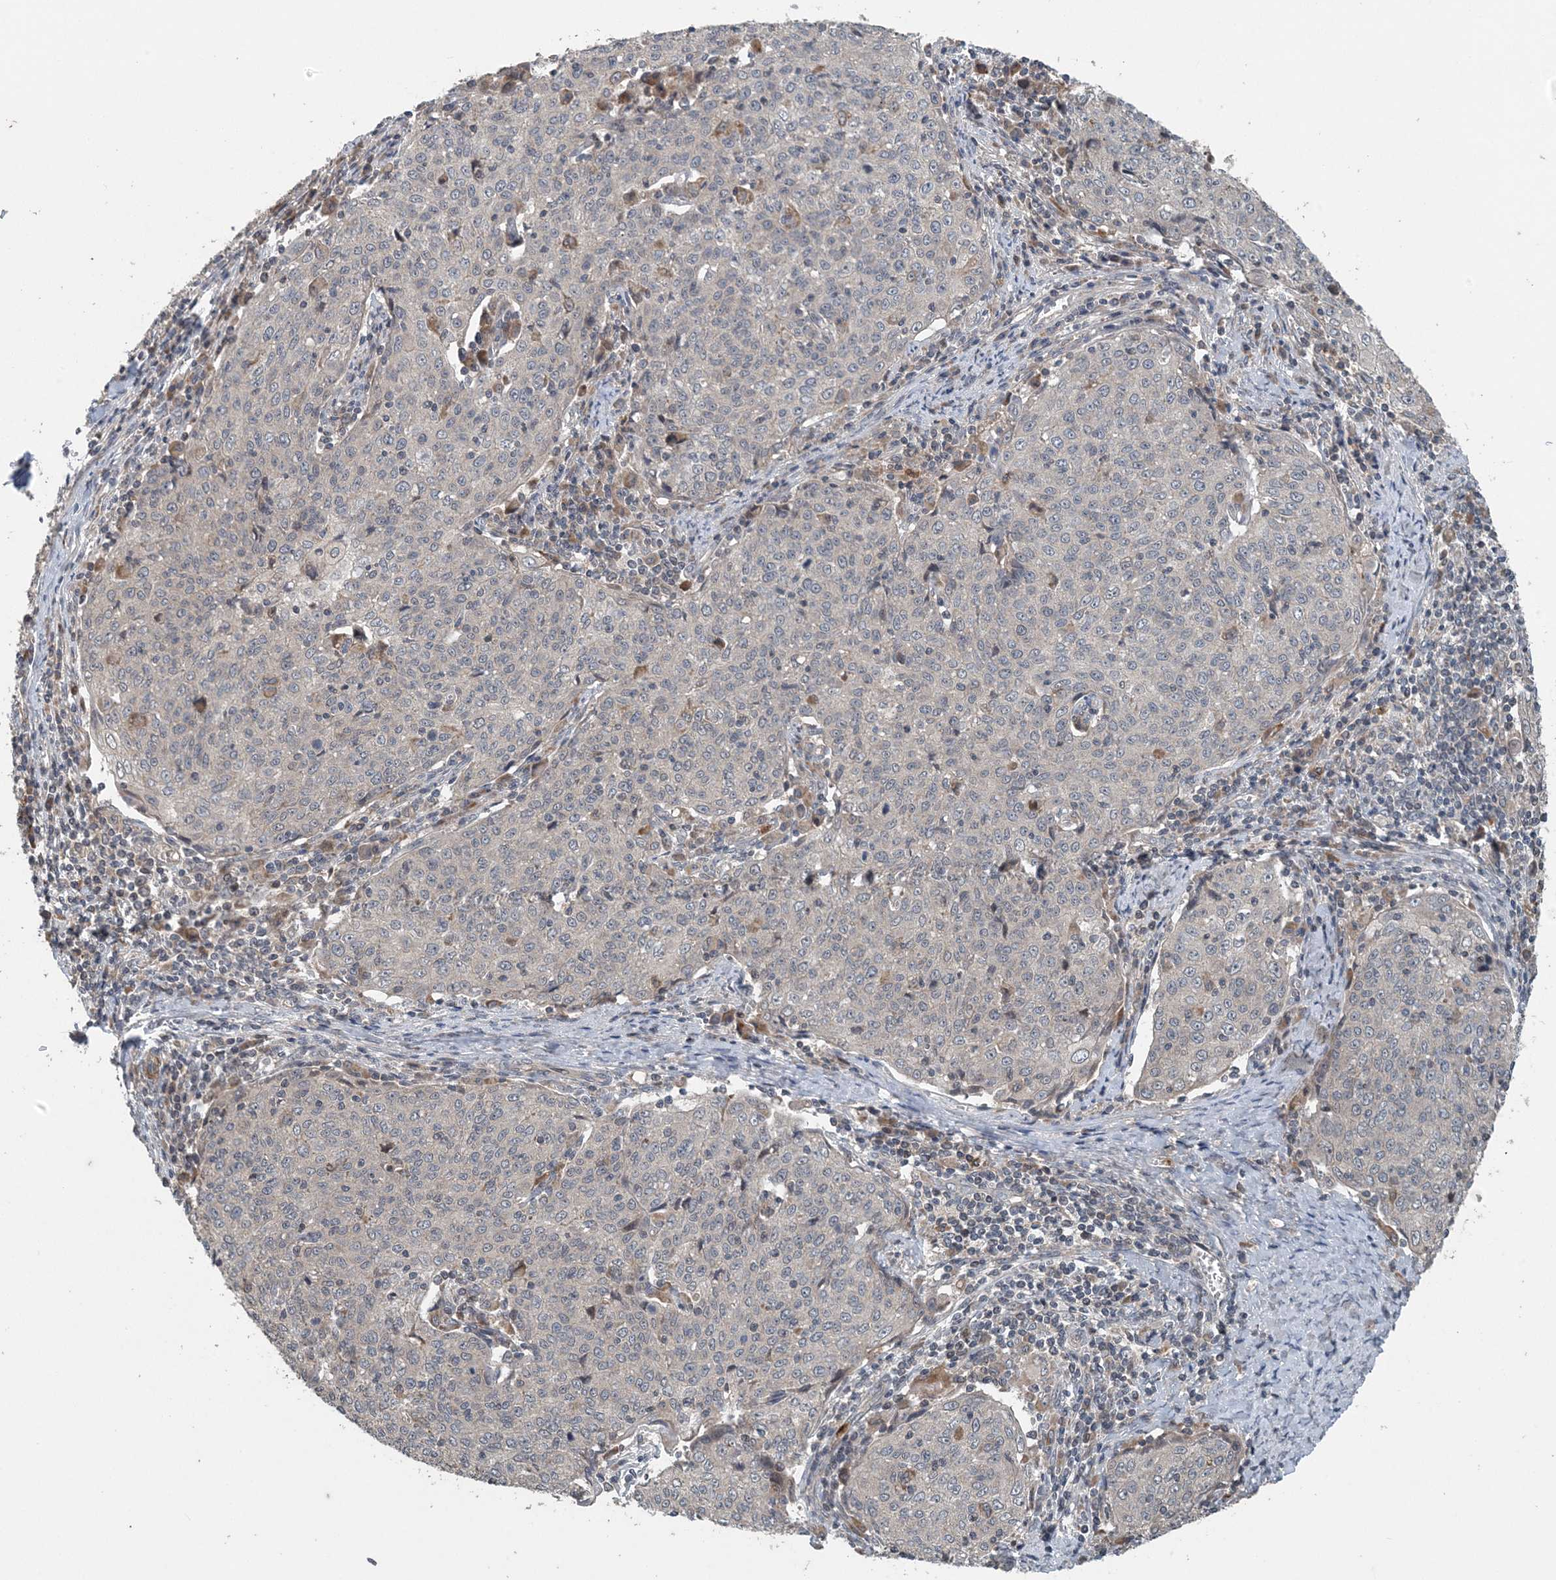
{"staining": {"intensity": "negative", "quantity": "none", "location": "none"}, "tissue": "cervical cancer", "cell_type": "Tumor cells", "image_type": "cancer", "snomed": [{"axis": "morphology", "description": "Squamous cell carcinoma, NOS"}, {"axis": "topography", "description": "Cervix"}], "caption": "Tumor cells are negative for protein expression in human squamous cell carcinoma (cervical).", "gene": "MYO9B", "patient": {"sex": "female", "age": 48}}